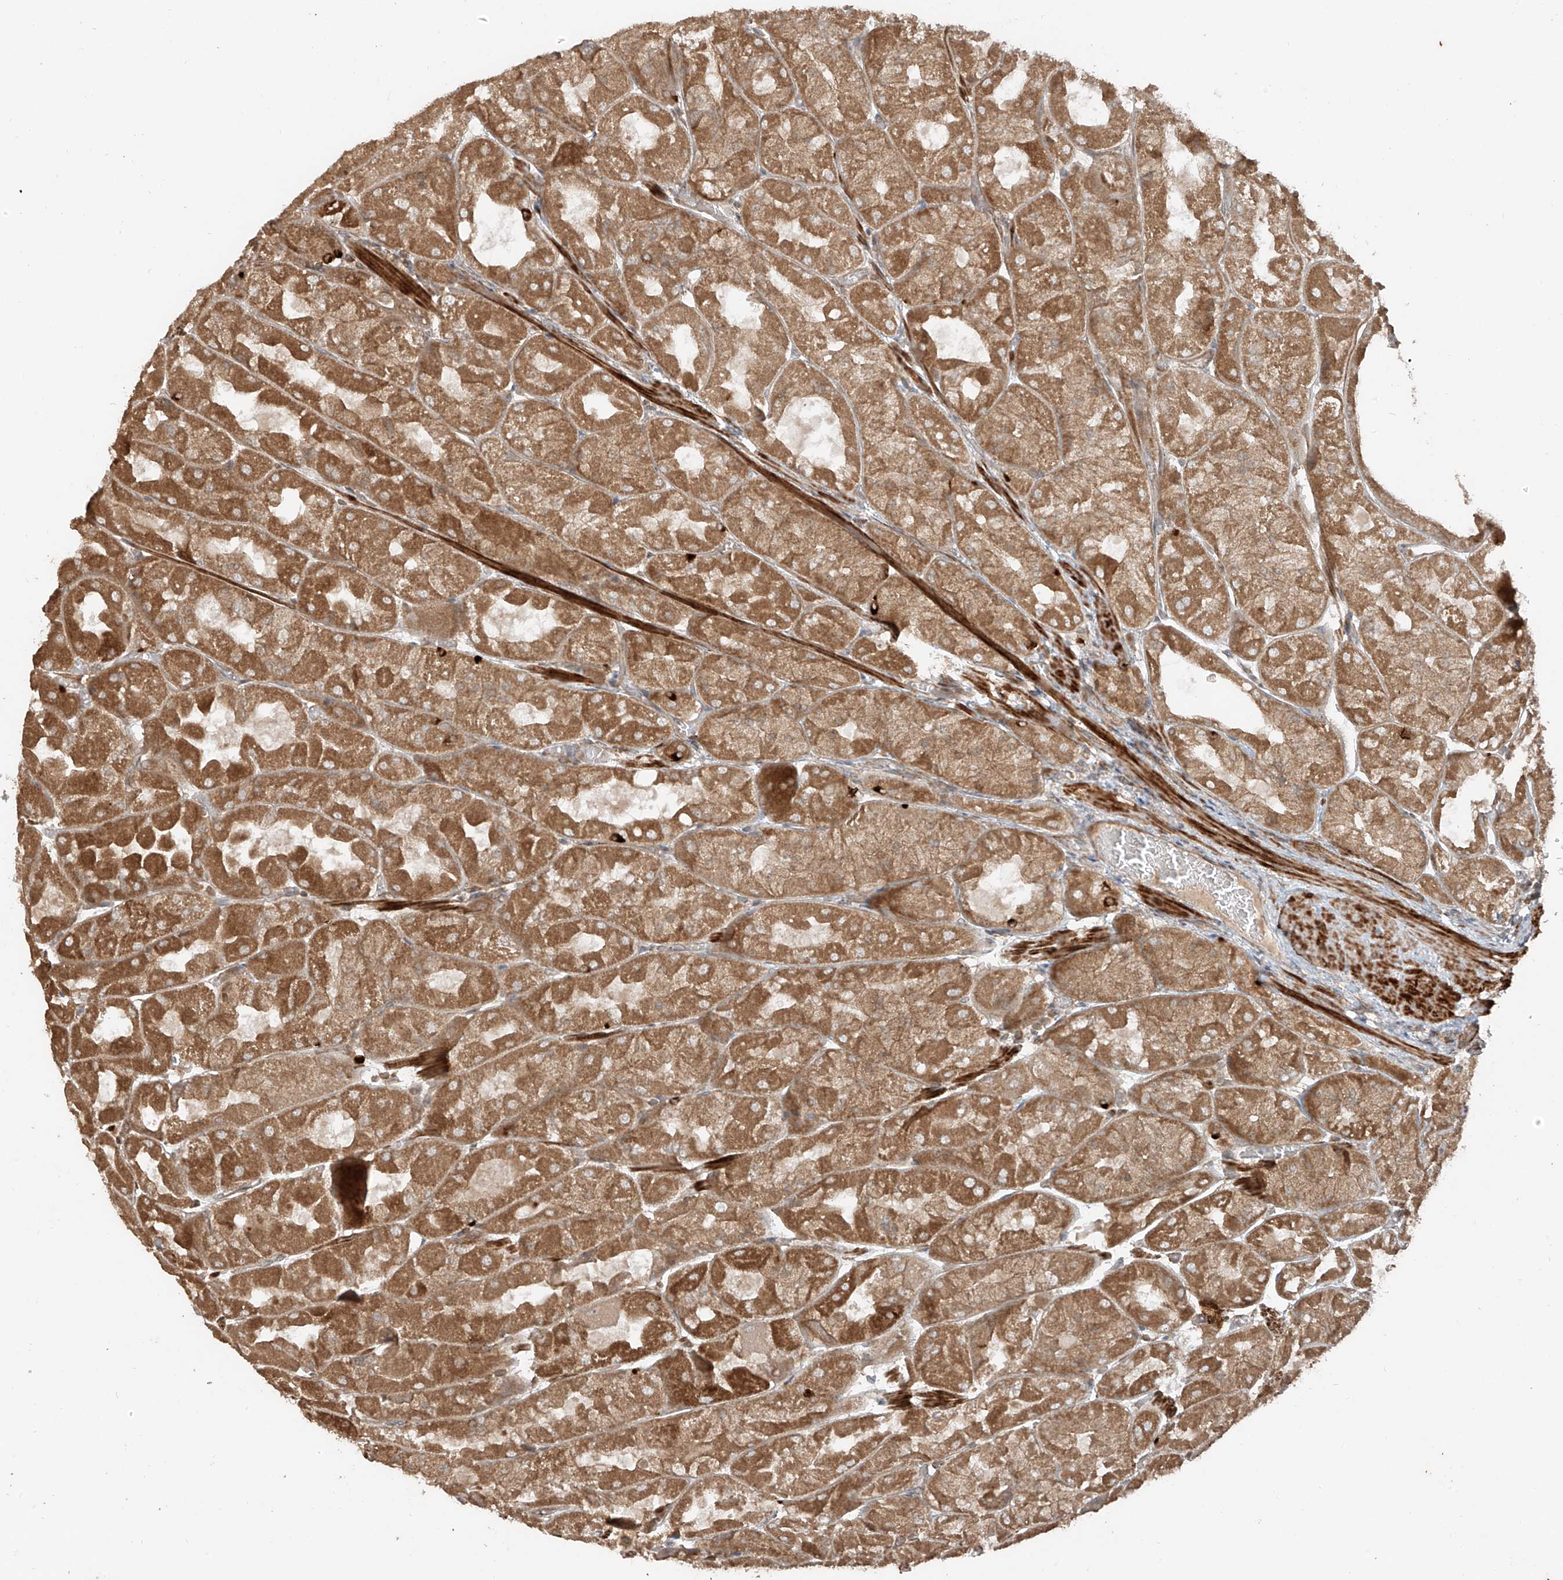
{"staining": {"intensity": "moderate", "quantity": ">75%", "location": "cytoplasmic/membranous"}, "tissue": "stomach", "cell_type": "Glandular cells", "image_type": "normal", "snomed": [{"axis": "morphology", "description": "Normal tissue, NOS"}, {"axis": "topography", "description": "Stomach"}], "caption": "This micrograph demonstrates benign stomach stained with immunohistochemistry to label a protein in brown. The cytoplasmic/membranous of glandular cells show moderate positivity for the protein. Nuclei are counter-stained blue.", "gene": "ANKZF1", "patient": {"sex": "female", "age": 61}}